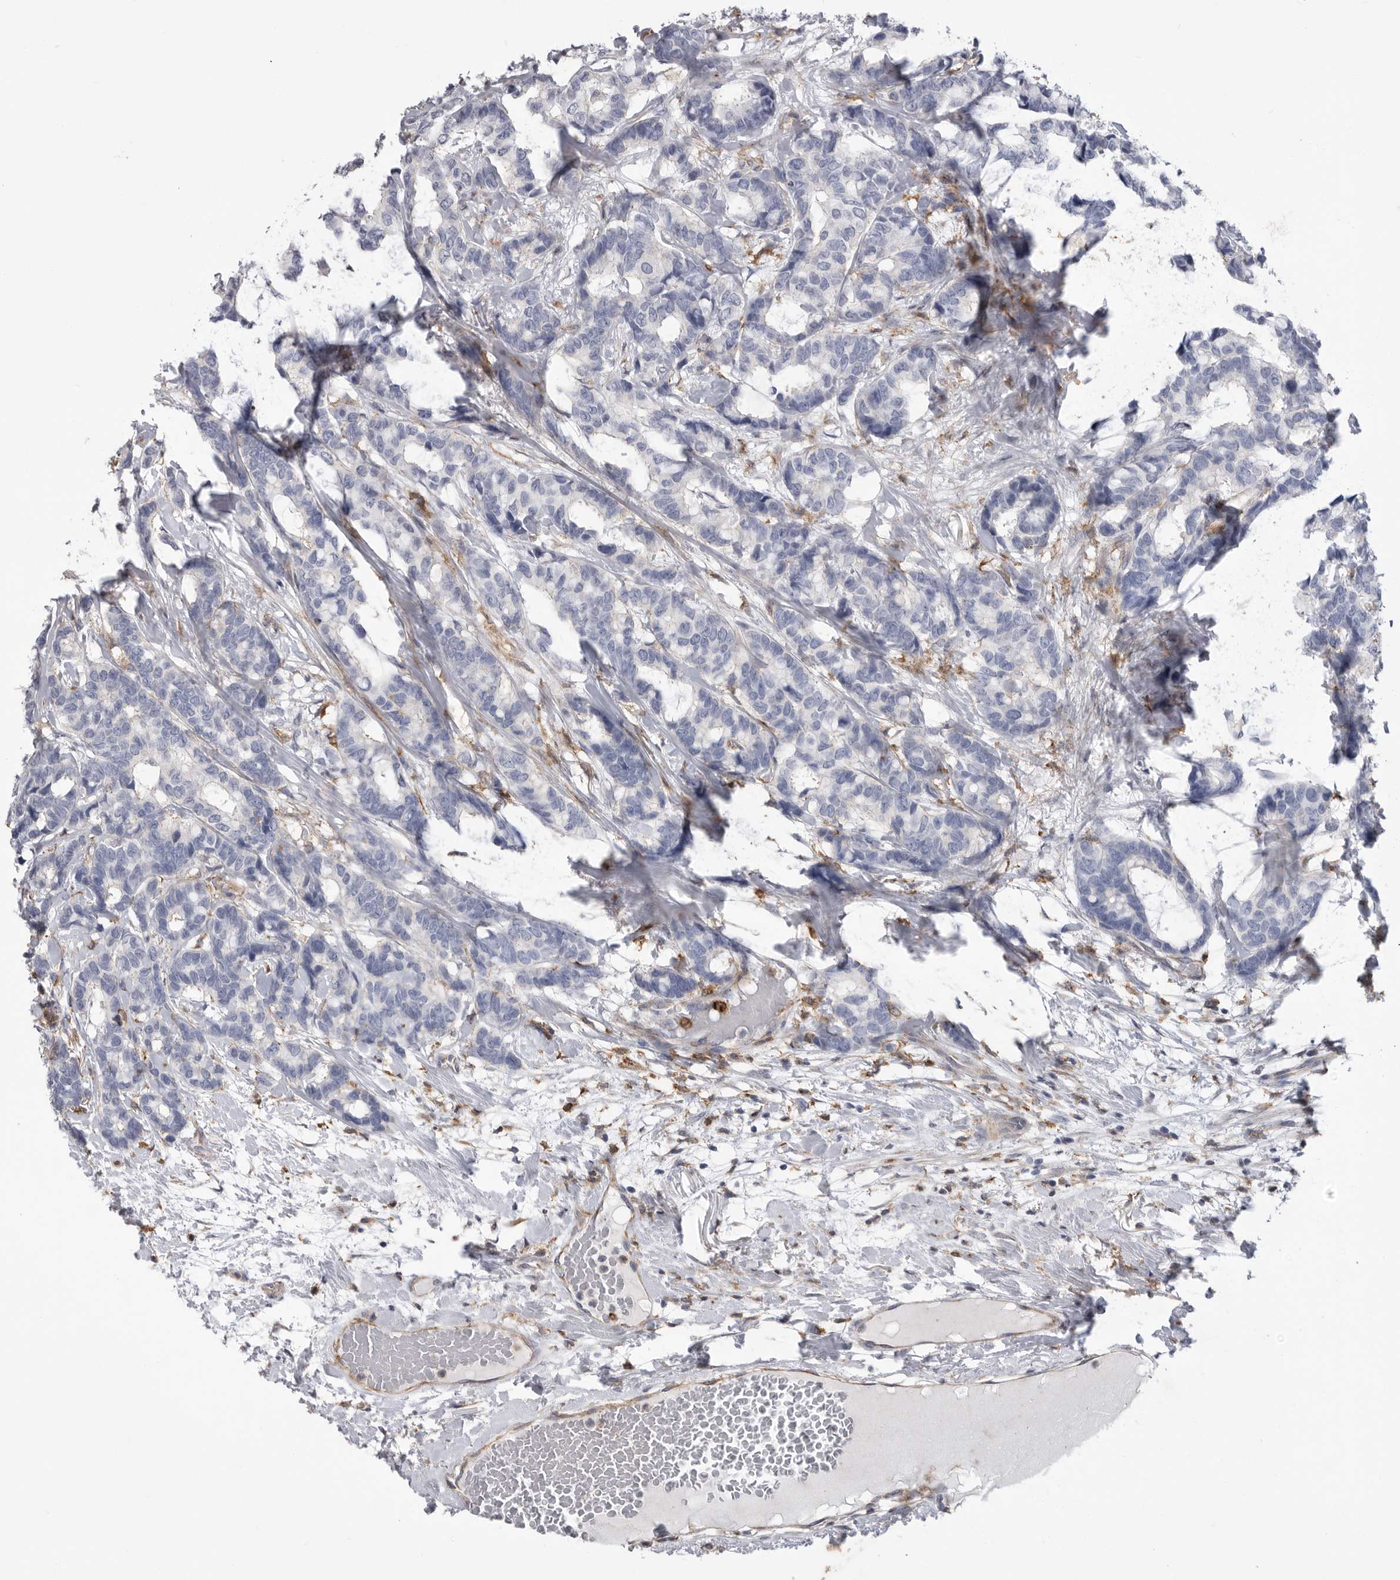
{"staining": {"intensity": "negative", "quantity": "none", "location": "none"}, "tissue": "breast cancer", "cell_type": "Tumor cells", "image_type": "cancer", "snomed": [{"axis": "morphology", "description": "Duct carcinoma"}, {"axis": "topography", "description": "Breast"}], "caption": "Protein analysis of breast cancer (infiltrating ductal carcinoma) shows no significant staining in tumor cells.", "gene": "SIGLEC10", "patient": {"sex": "female", "age": 87}}